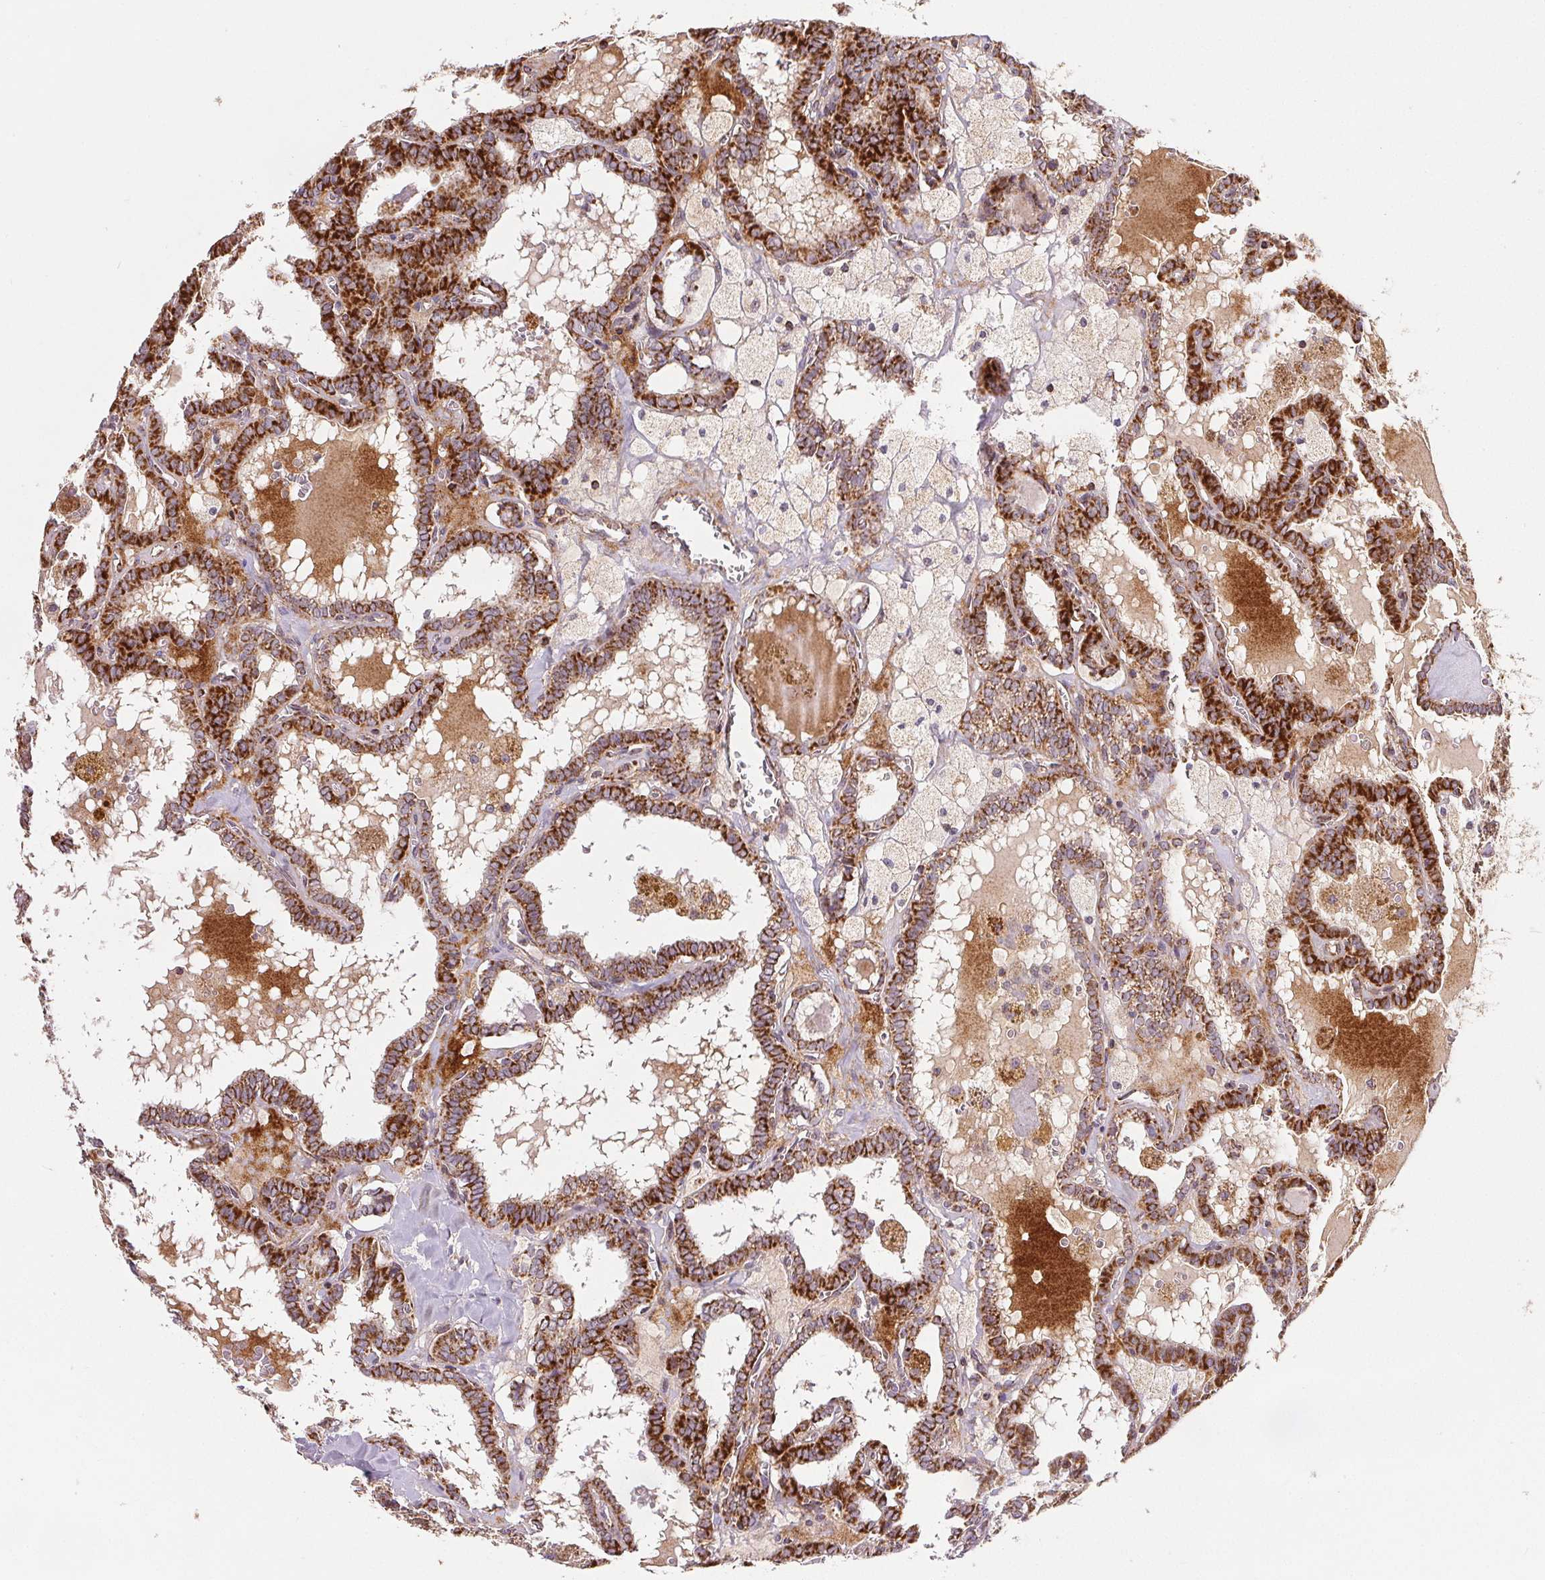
{"staining": {"intensity": "strong", "quantity": "25%-75%", "location": "cytoplasmic/membranous"}, "tissue": "thyroid cancer", "cell_type": "Tumor cells", "image_type": "cancer", "snomed": [{"axis": "morphology", "description": "Papillary adenocarcinoma, NOS"}, {"axis": "topography", "description": "Thyroid gland"}], "caption": "High-magnification brightfield microscopy of papillary adenocarcinoma (thyroid) stained with DAB (3,3'-diaminobenzidine) (brown) and counterstained with hematoxylin (blue). tumor cells exhibit strong cytoplasmic/membranous staining is seen in about25%-75% of cells.", "gene": "SDHB", "patient": {"sex": "female", "age": 39}}